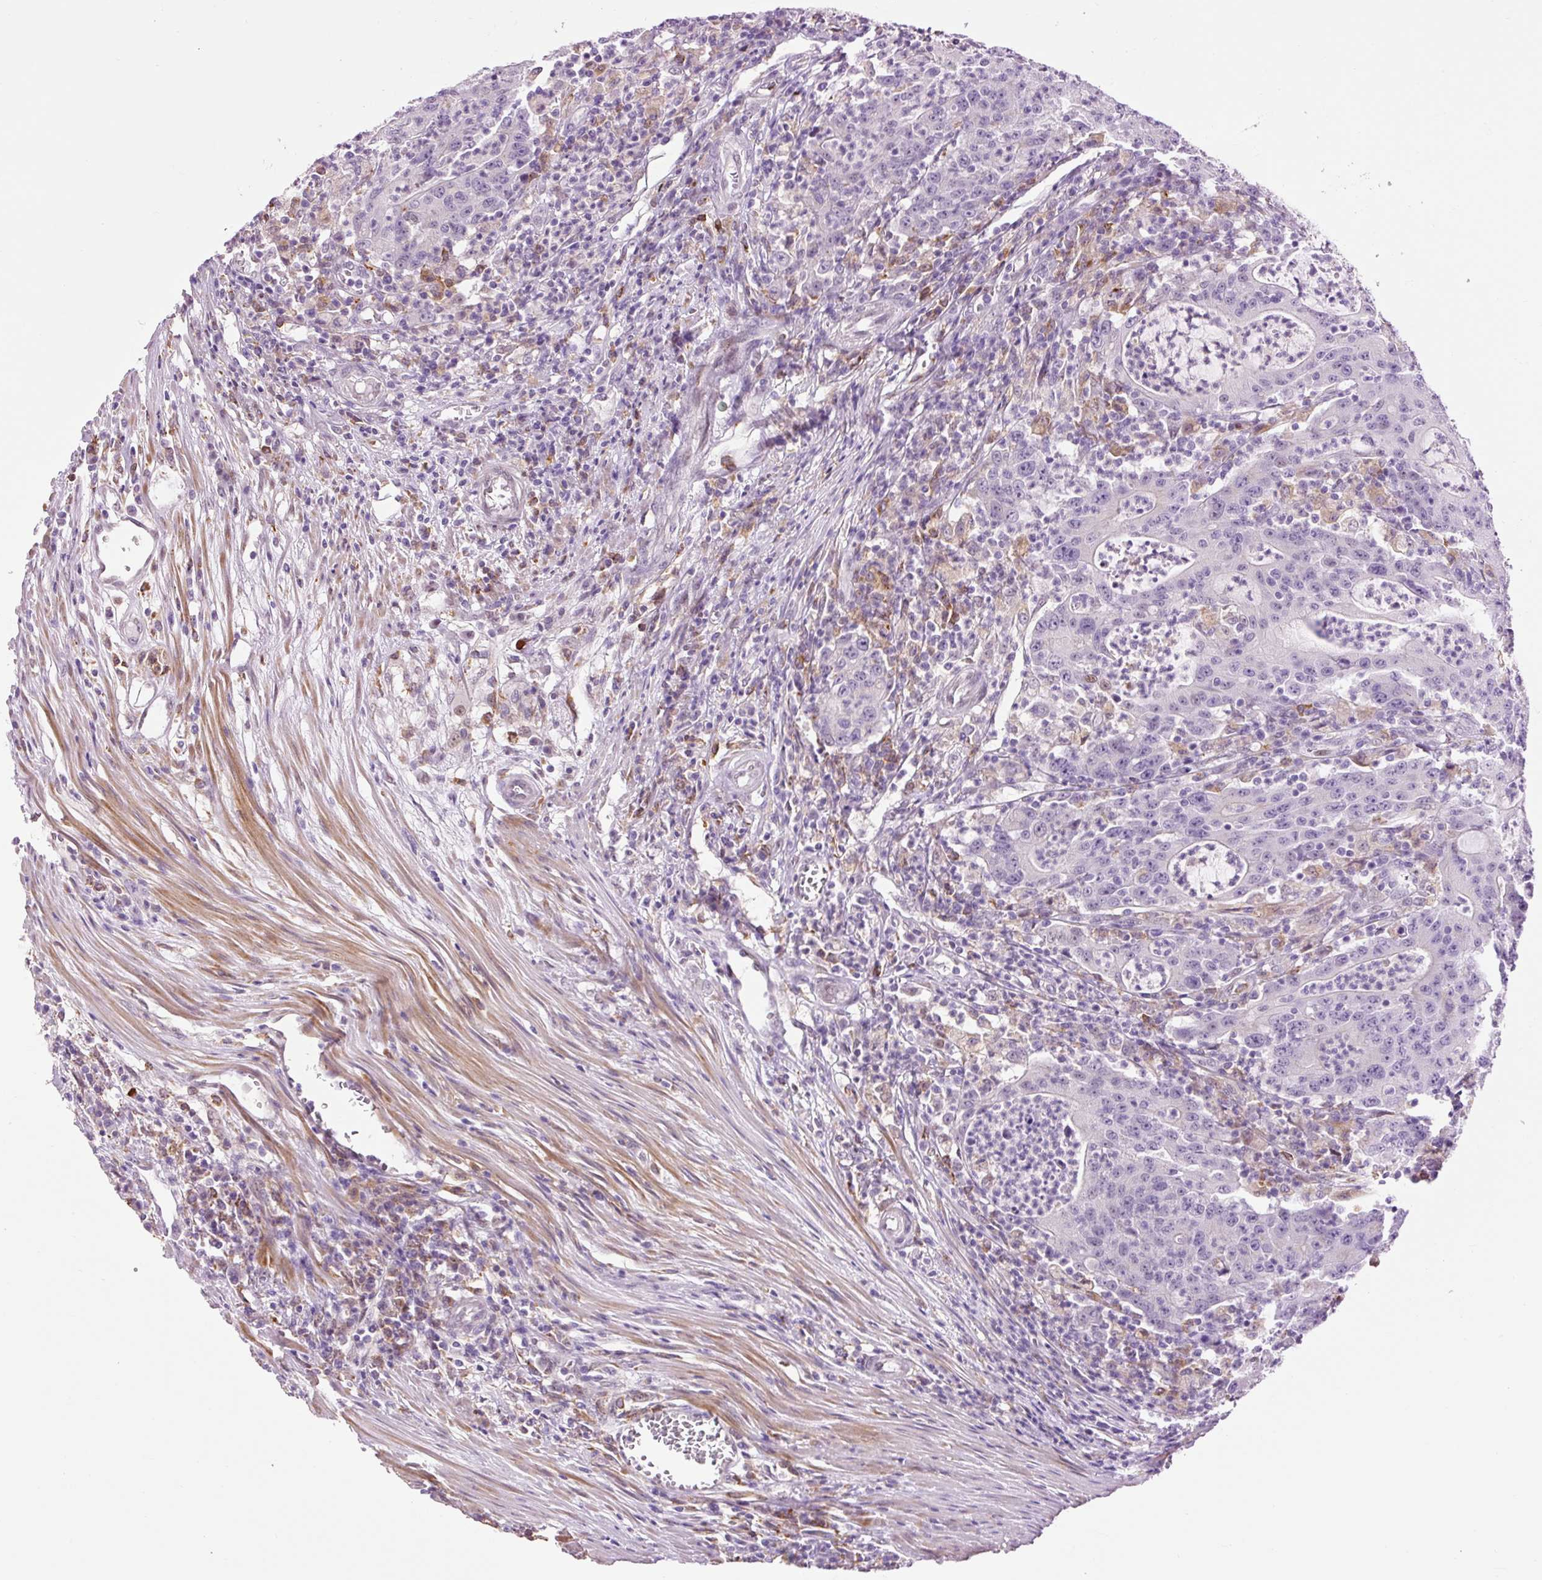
{"staining": {"intensity": "negative", "quantity": "none", "location": "none"}, "tissue": "colorectal cancer", "cell_type": "Tumor cells", "image_type": "cancer", "snomed": [{"axis": "morphology", "description": "Adenocarcinoma, NOS"}, {"axis": "topography", "description": "Colon"}], "caption": "The immunohistochemistry (IHC) image has no significant positivity in tumor cells of colorectal adenocarcinoma tissue. The staining was performed using DAB to visualize the protein expression in brown, while the nuclei were stained in blue with hematoxylin (Magnification: 20x).", "gene": "LY86", "patient": {"sex": "male", "age": 83}}